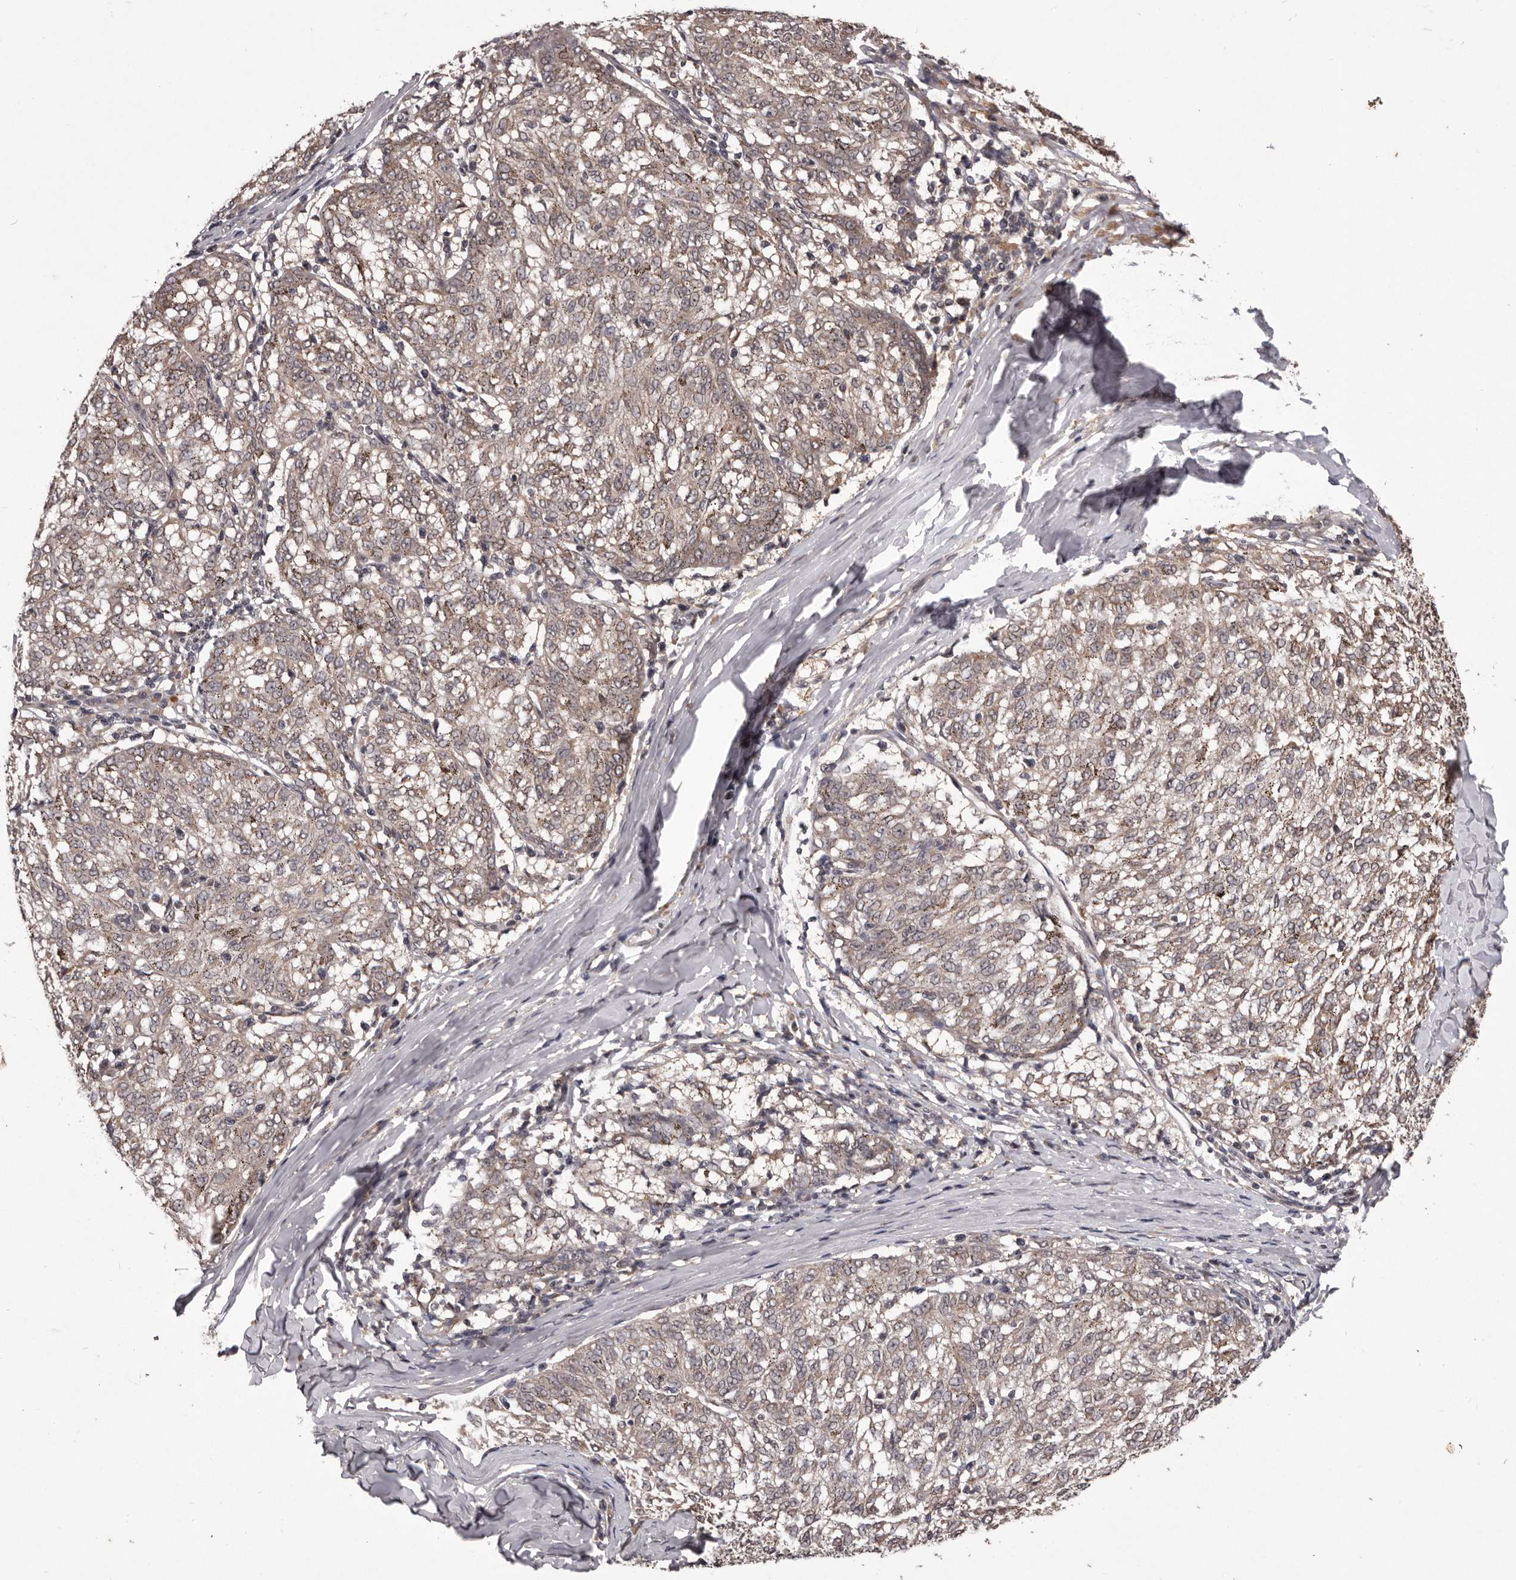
{"staining": {"intensity": "weak", "quantity": "25%-75%", "location": "cytoplasmic/membranous"}, "tissue": "melanoma", "cell_type": "Tumor cells", "image_type": "cancer", "snomed": [{"axis": "morphology", "description": "Malignant melanoma, NOS"}, {"axis": "topography", "description": "Skin"}], "caption": "Immunohistochemical staining of human melanoma displays low levels of weak cytoplasmic/membranous positivity in about 25%-75% of tumor cells.", "gene": "CELF3", "patient": {"sex": "female", "age": 72}}